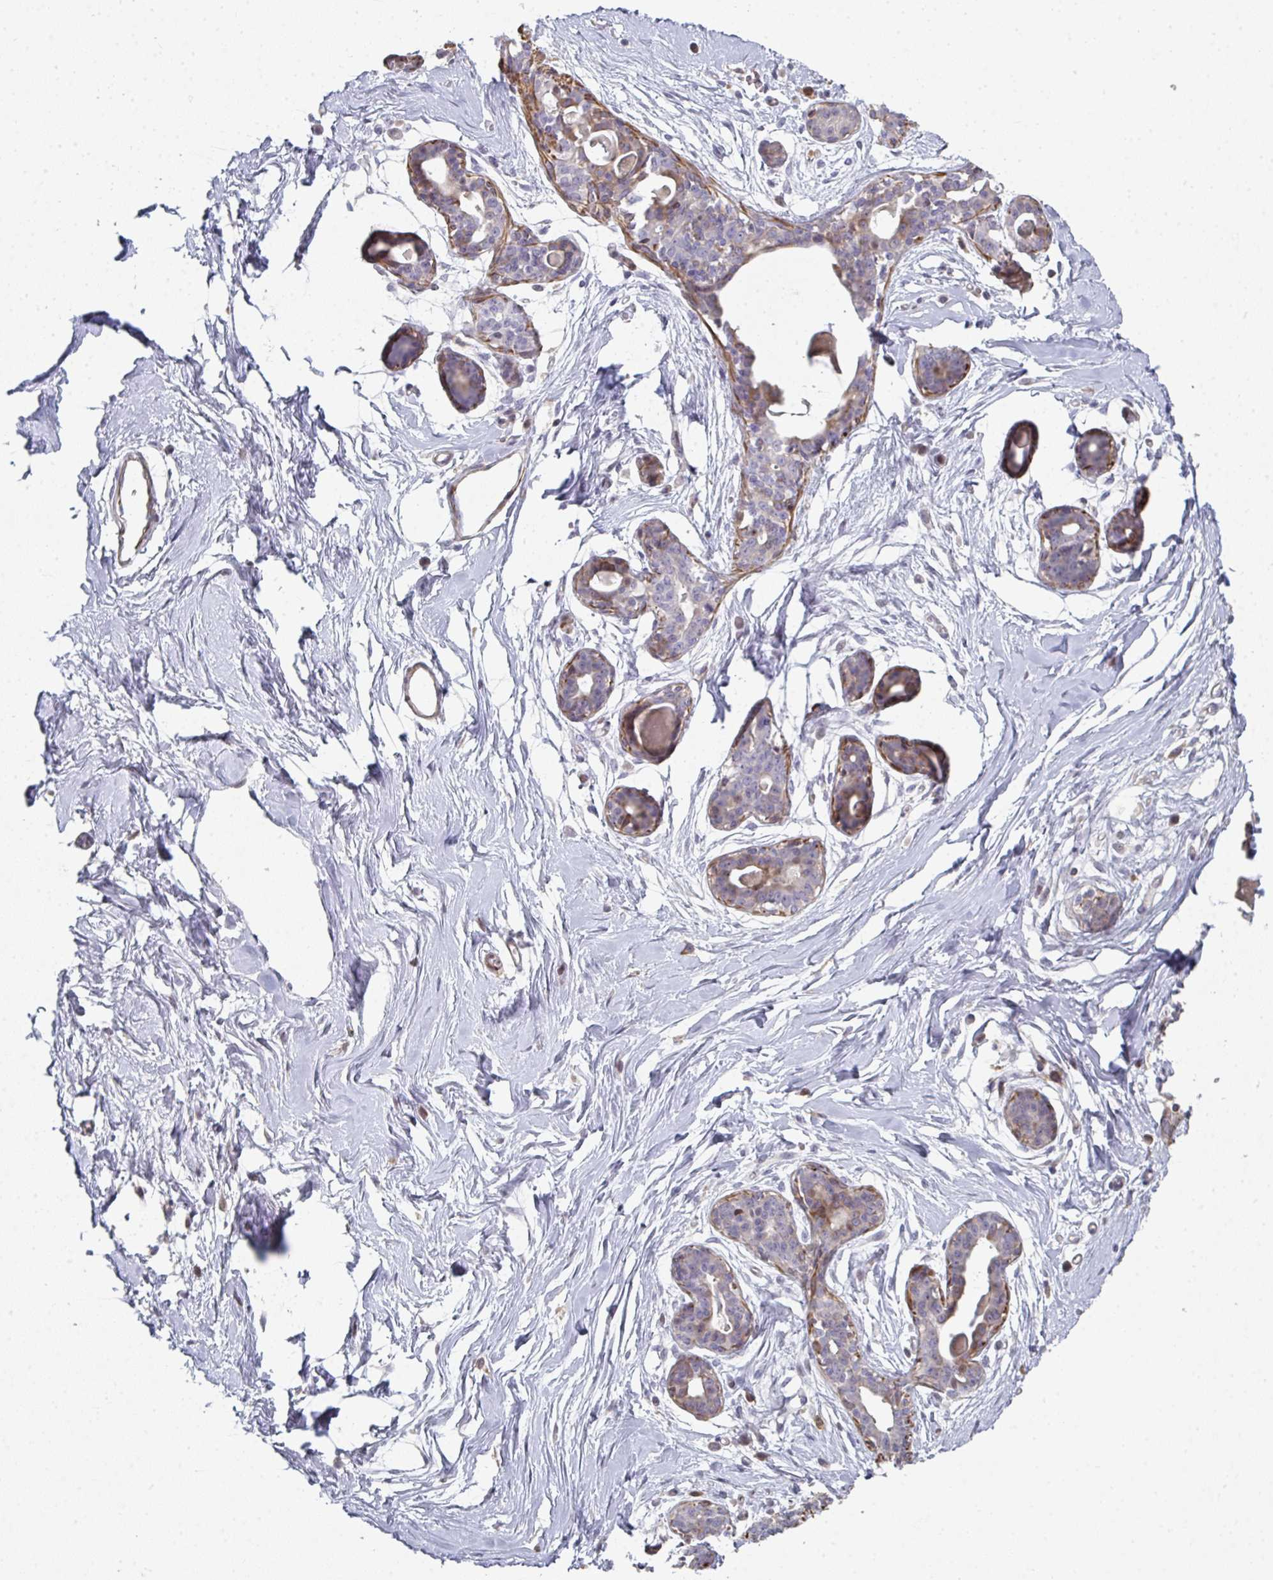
{"staining": {"intensity": "negative", "quantity": "none", "location": "none"}, "tissue": "breast", "cell_type": "Adipocytes", "image_type": "normal", "snomed": [{"axis": "morphology", "description": "Normal tissue, NOS"}, {"axis": "topography", "description": "Breast"}], "caption": "Adipocytes are negative for protein expression in benign human breast.", "gene": "A1CF", "patient": {"sex": "female", "age": 45}}